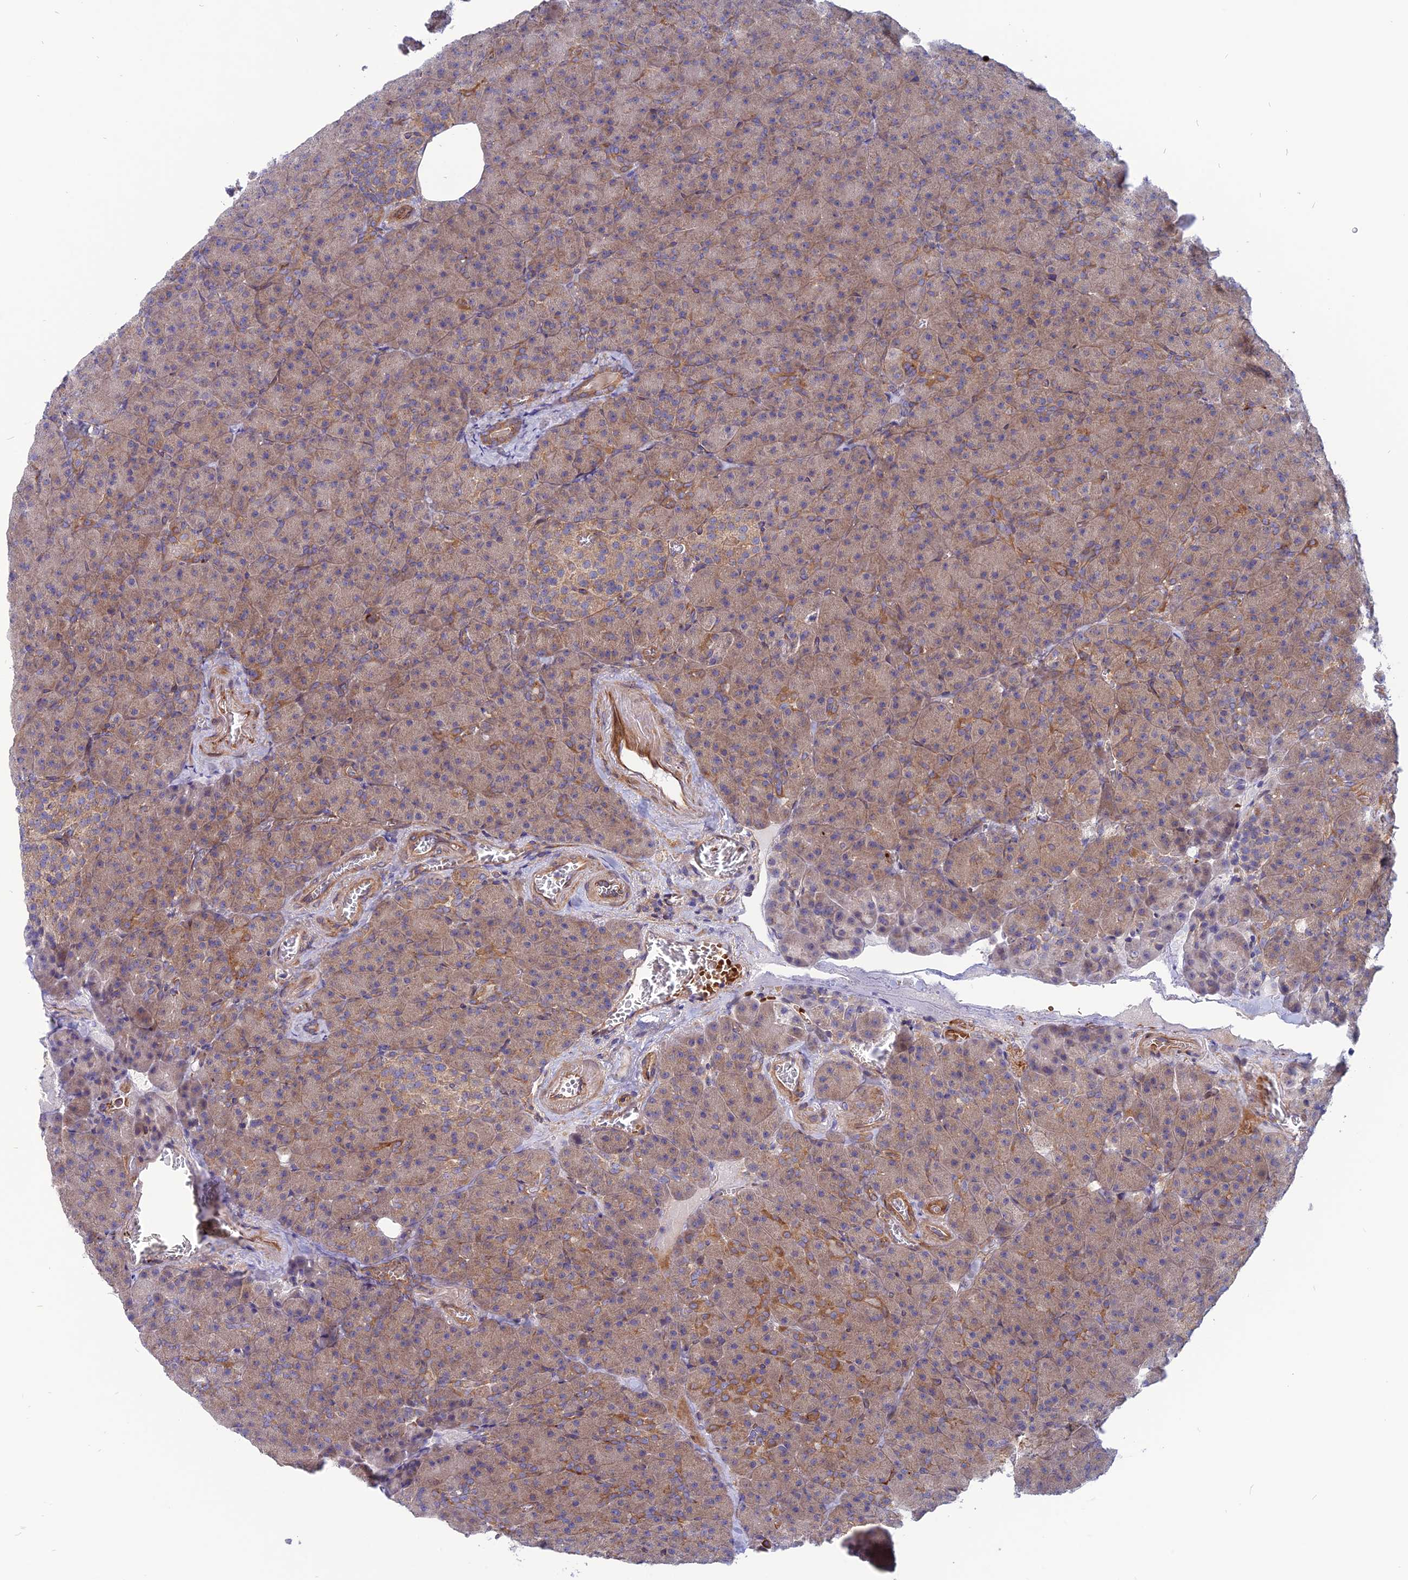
{"staining": {"intensity": "moderate", "quantity": "<25%", "location": "cytoplasmic/membranous"}, "tissue": "pancreas", "cell_type": "Exocrine glandular cells", "image_type": "normal", "snomed": [{"axis": "morphology", "description": "Normal tissue, NOS"}, {"axis": "topography", "description": "Pancreas"}], "caption": "Pancreas was stained to show a protein in brown. There is low levels of moderate cytoplasmic/membranous staining in about <25% of exocrine glandular cells. Nuclei are stained in blue.", "gene": "PHKA2", "patient": {"sex": "female", "age": 74}}